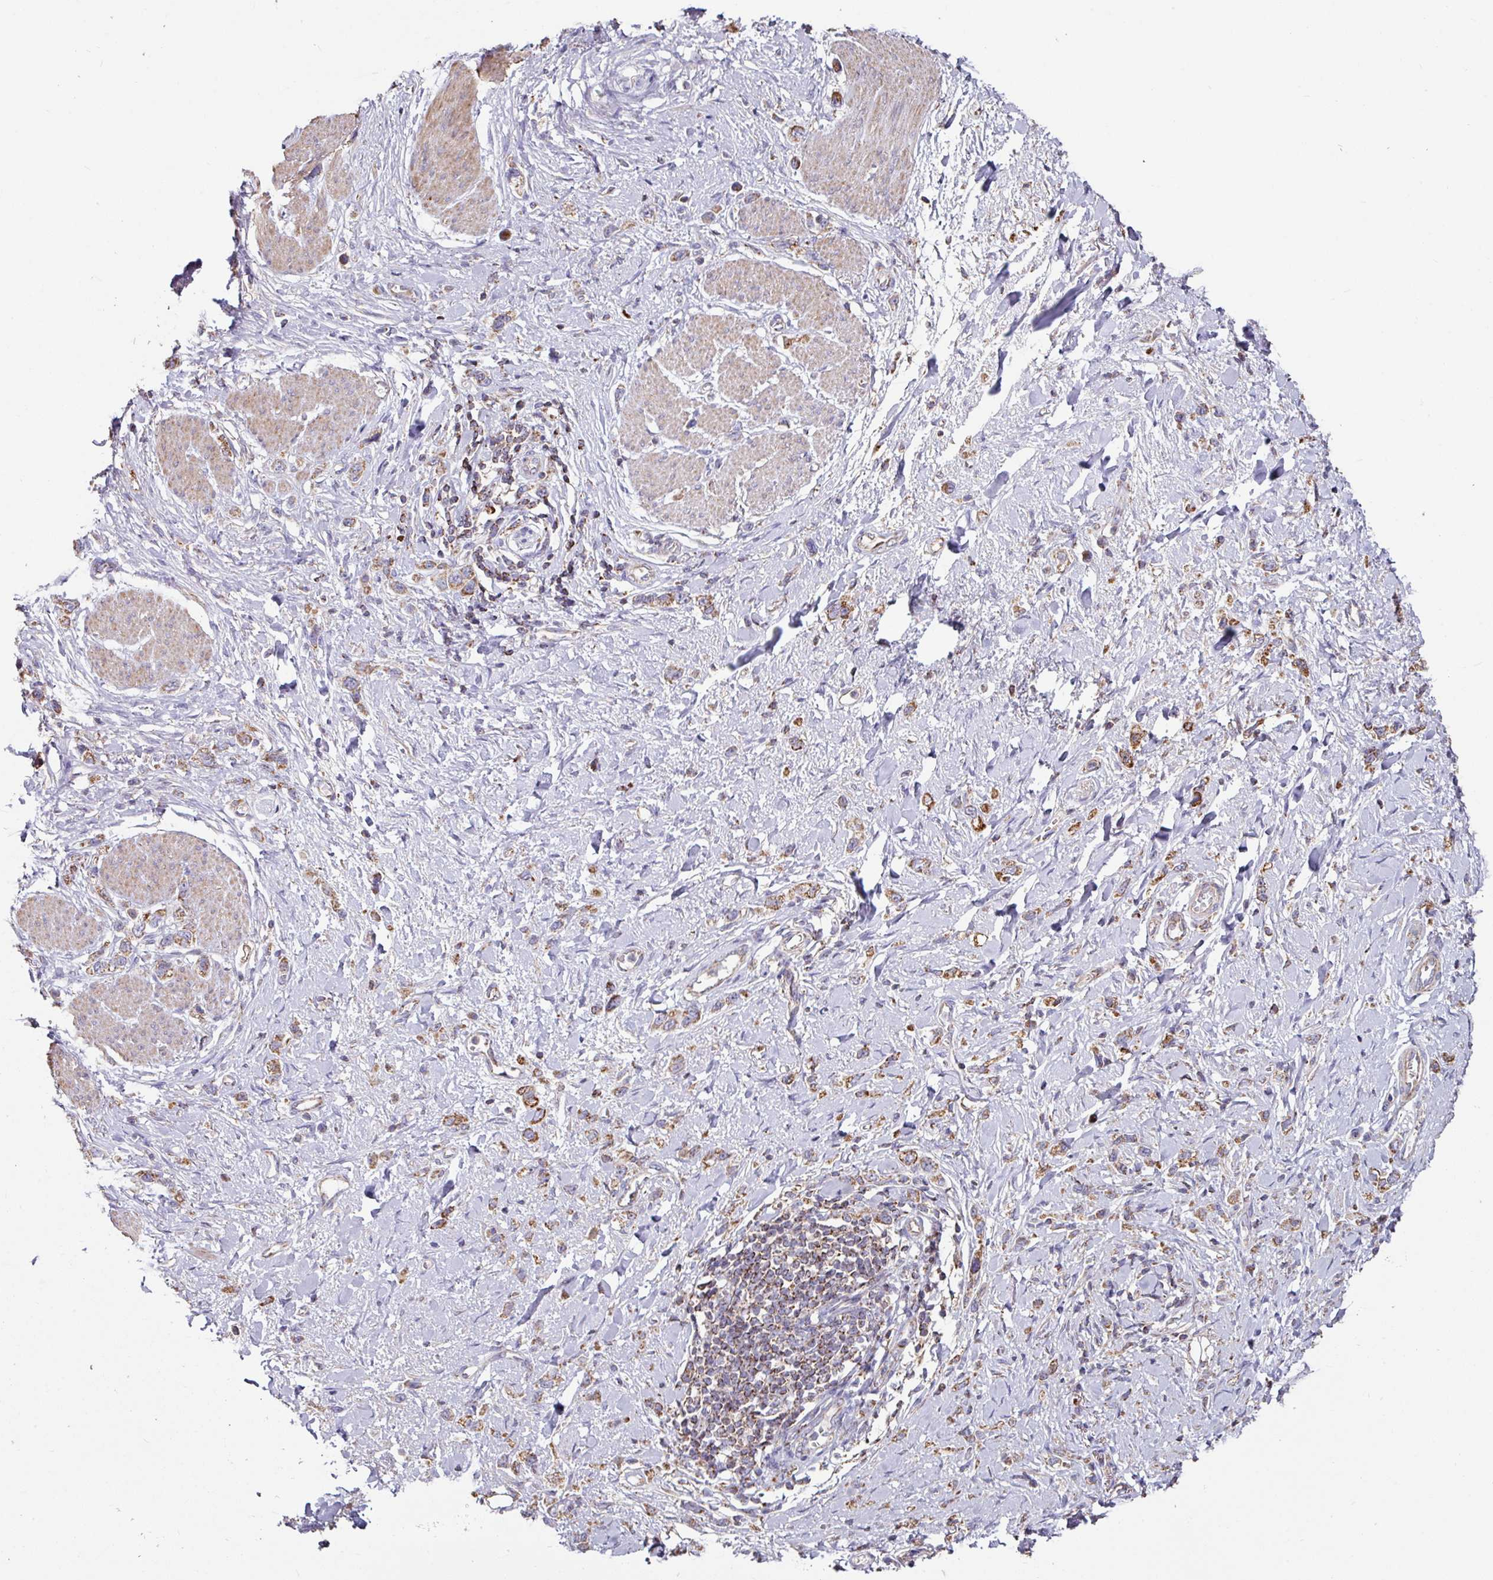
{"staining": {"intensity": "strong", "quantity": ">75%", "location": "cytoplasmic/membranous"}, "tissue": "stomach cancer", "cell_type": "Tumor cells", "image_type": "cancer", "snomed": [{"axis": "morphology", "description": "Adenocarcinoma, NOS"}, {"axis": "topography", "description": "Stomach"}], "caption": "Immunohistochemical staining of human stomach adenocarcinoma demonstrates high levels of strong cytoplasmic/membranous protein expression in approximately >75% of tumor cells.", "gene": "OR2D3", "patient": {"sex": "female", "age": 65}}